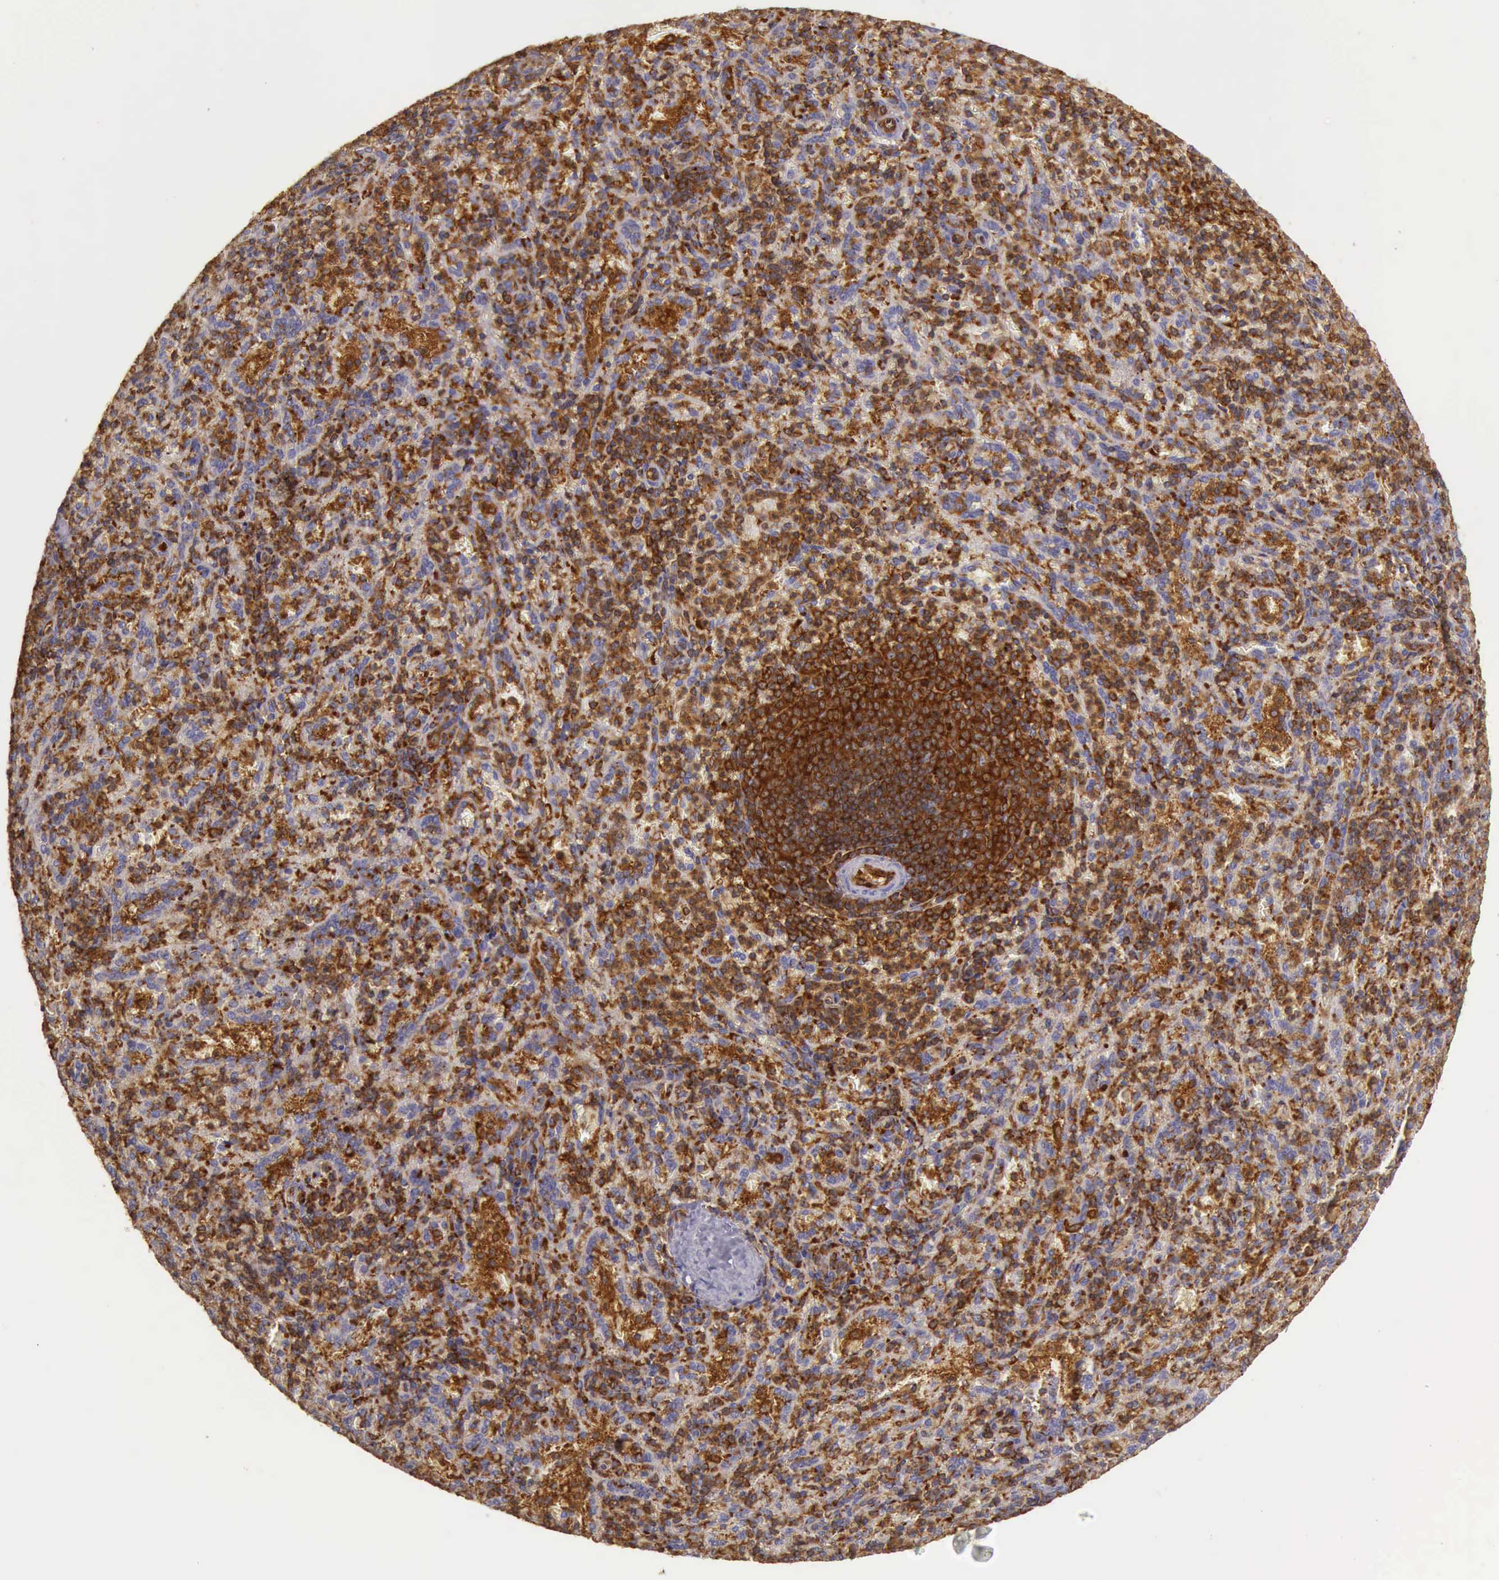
{"staining": {"intensity": "moderate", "quantity": ">75%", "location": "cytoplasmic/membranous"}, "tissue": "spleen", "cell_type": "Cells in red pulp", "image_type": "normal", "snomed": [{"axis": "morphology", "description": "Normal tissue, NOS"}, {"axis": "topography", "description": "Spleen"}], "caption": "Cells in red pulp display moderate cytoplasmic/membranous positivity in about >75% of cells in normal spleen. (Brightfield microscopy of DAB IHC at high magnification).", "gene": "ARHGAP4", "patient": {"sex": "female", "age": 21}}